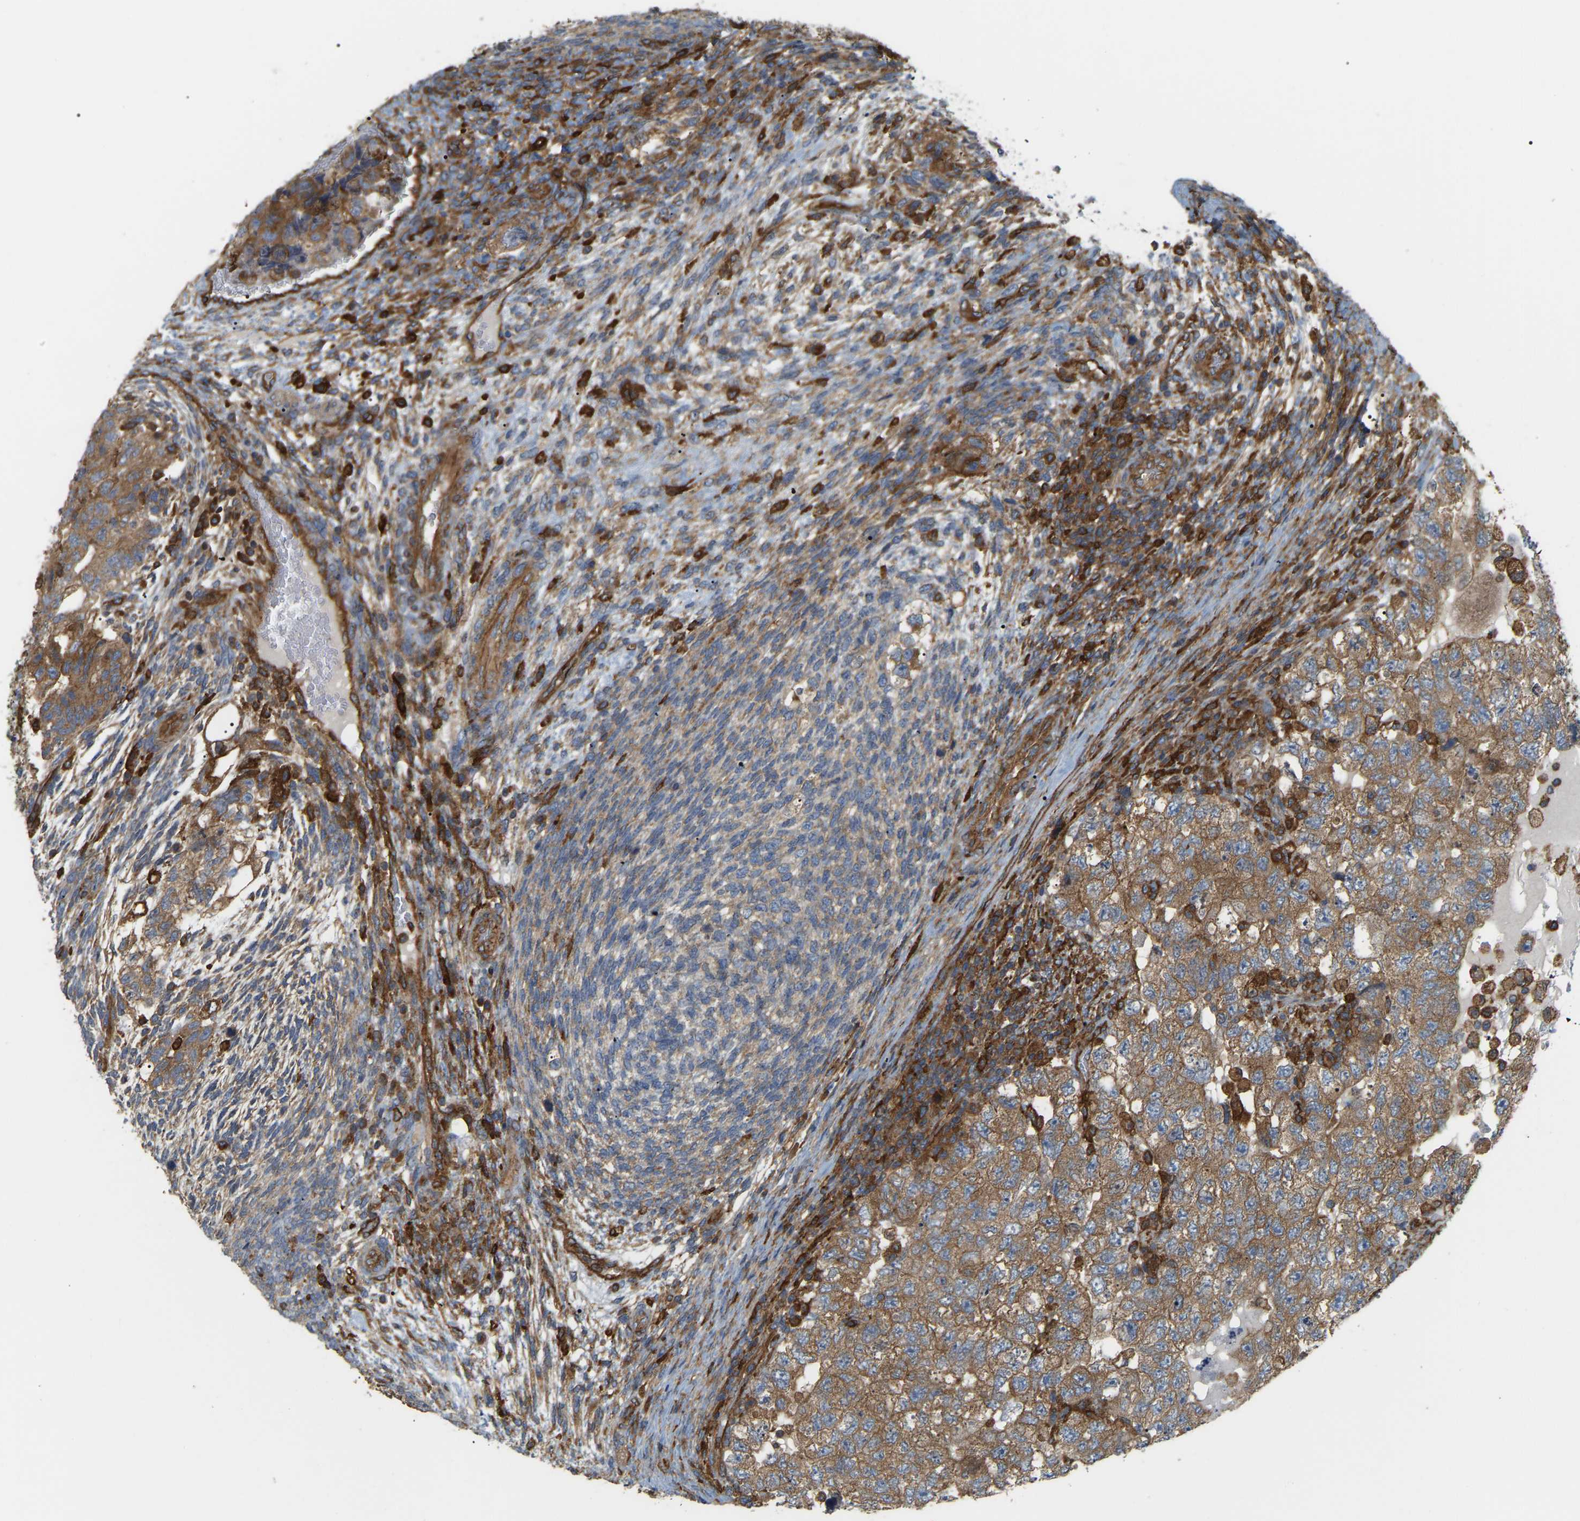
{"staining": {"intensity": "moderate", "quantity": ">75%", "location": "cytoplasmic/membranous"}, "tissue": "testis cancer", "cell_type": "Tumor cells", "image_type": "cancer", "snomed": [{"axis": "morphology", "description": "Carcinoma, Embryonal, NOS"}, {"axis": "topography", "description": "Testis"}], "caption": "Immunohistochemical staining of testis cancer reveals medium levels of moderate cytoplasmic/membranous staining in about >75% of tumor cells.", "gene": "PICALM", "patient": {"sex": "male", "age": 36}}